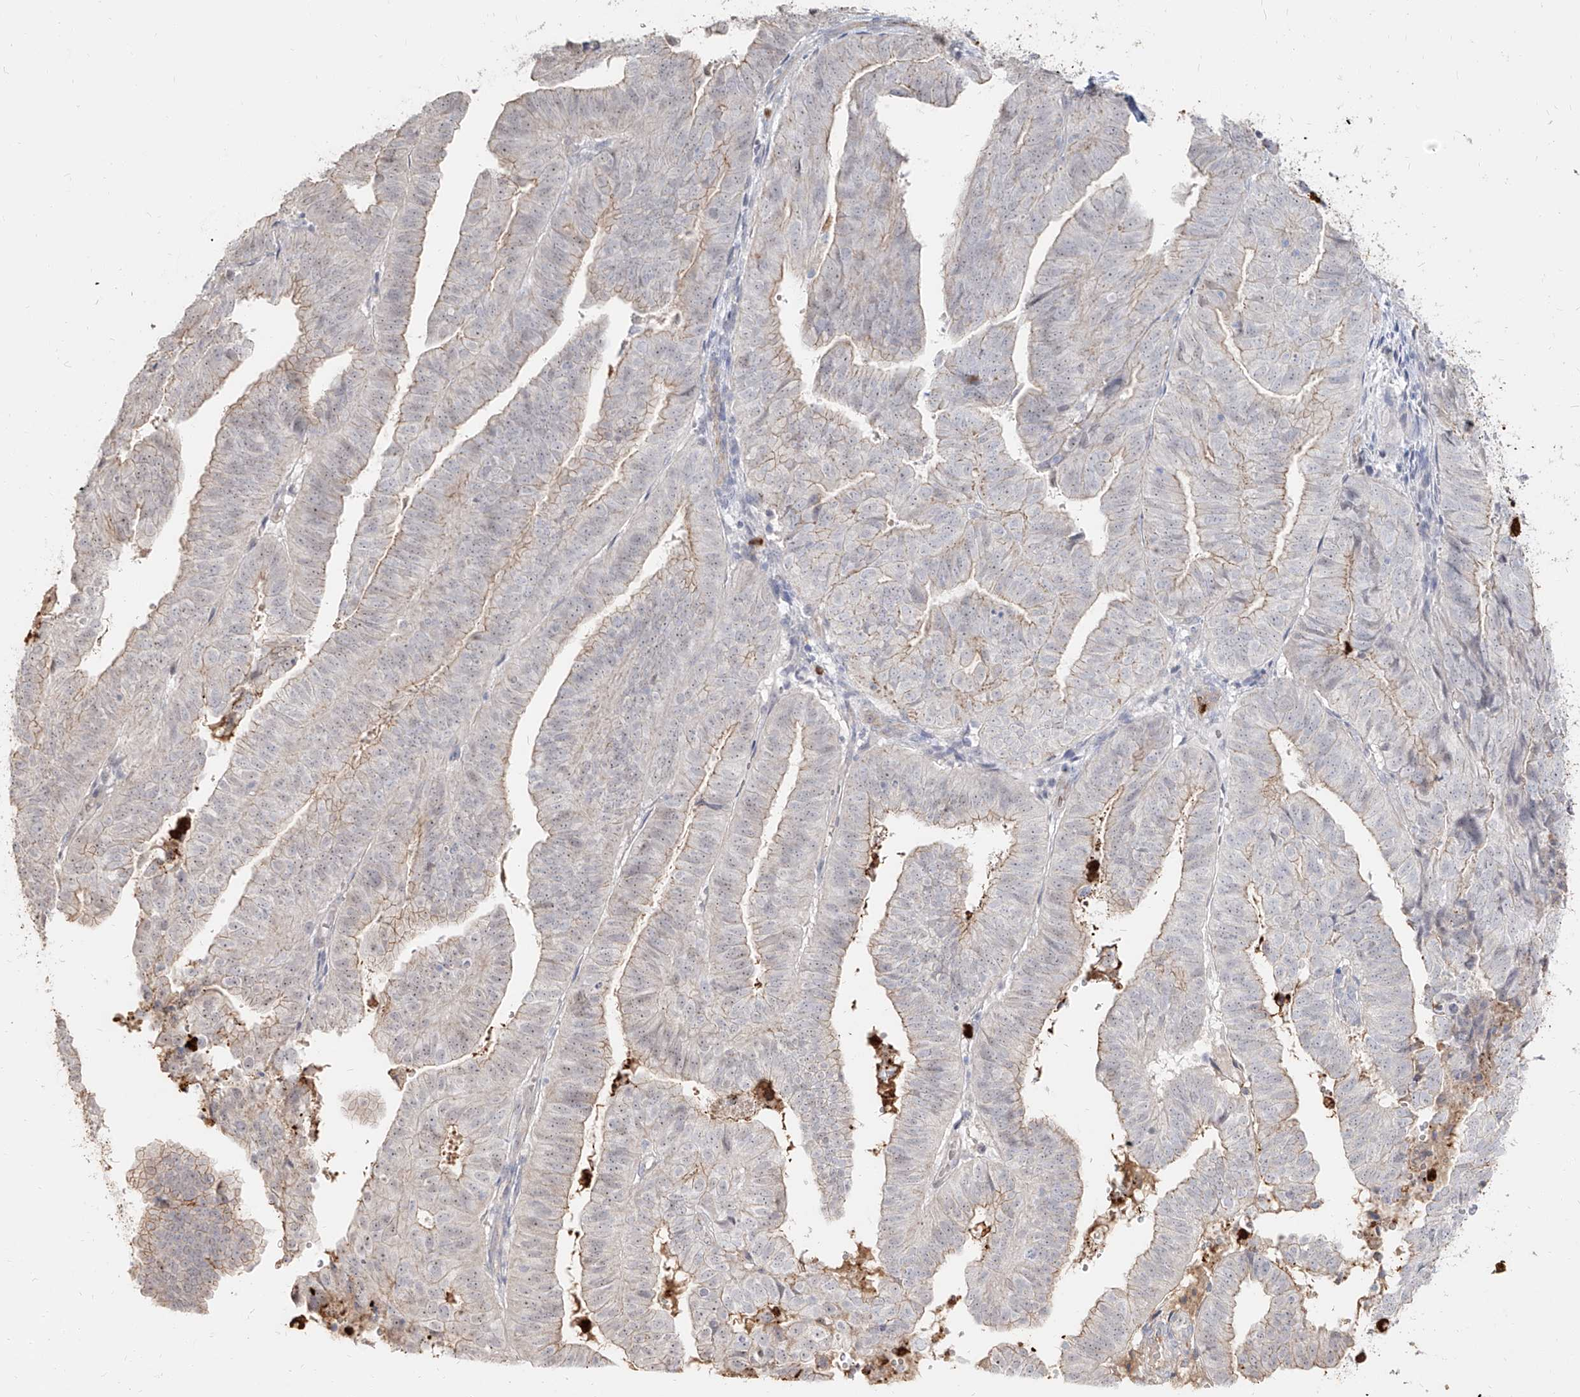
{"staining": {"intensity": "weak", "quantity": "25%-75%", "location": "cytoplasmic/membranous"}, "tissue": "endometrial cancer", "cell_type": "Tumor cells", "image_type": "cancer", "snomed": [{"axis": "morphology", "description": "Adenocarcinoma, NOS"}, {"axis": "topography", "description": "Uterus"}], "caption": "Endometrial cancer stained with a brown dye shows weak cytoplasmic/membranous positive positivity in approximately 25%-75% of tumor cells.", "gene": "ZNF227", "patient": {"sex": "female", "age": 77}}